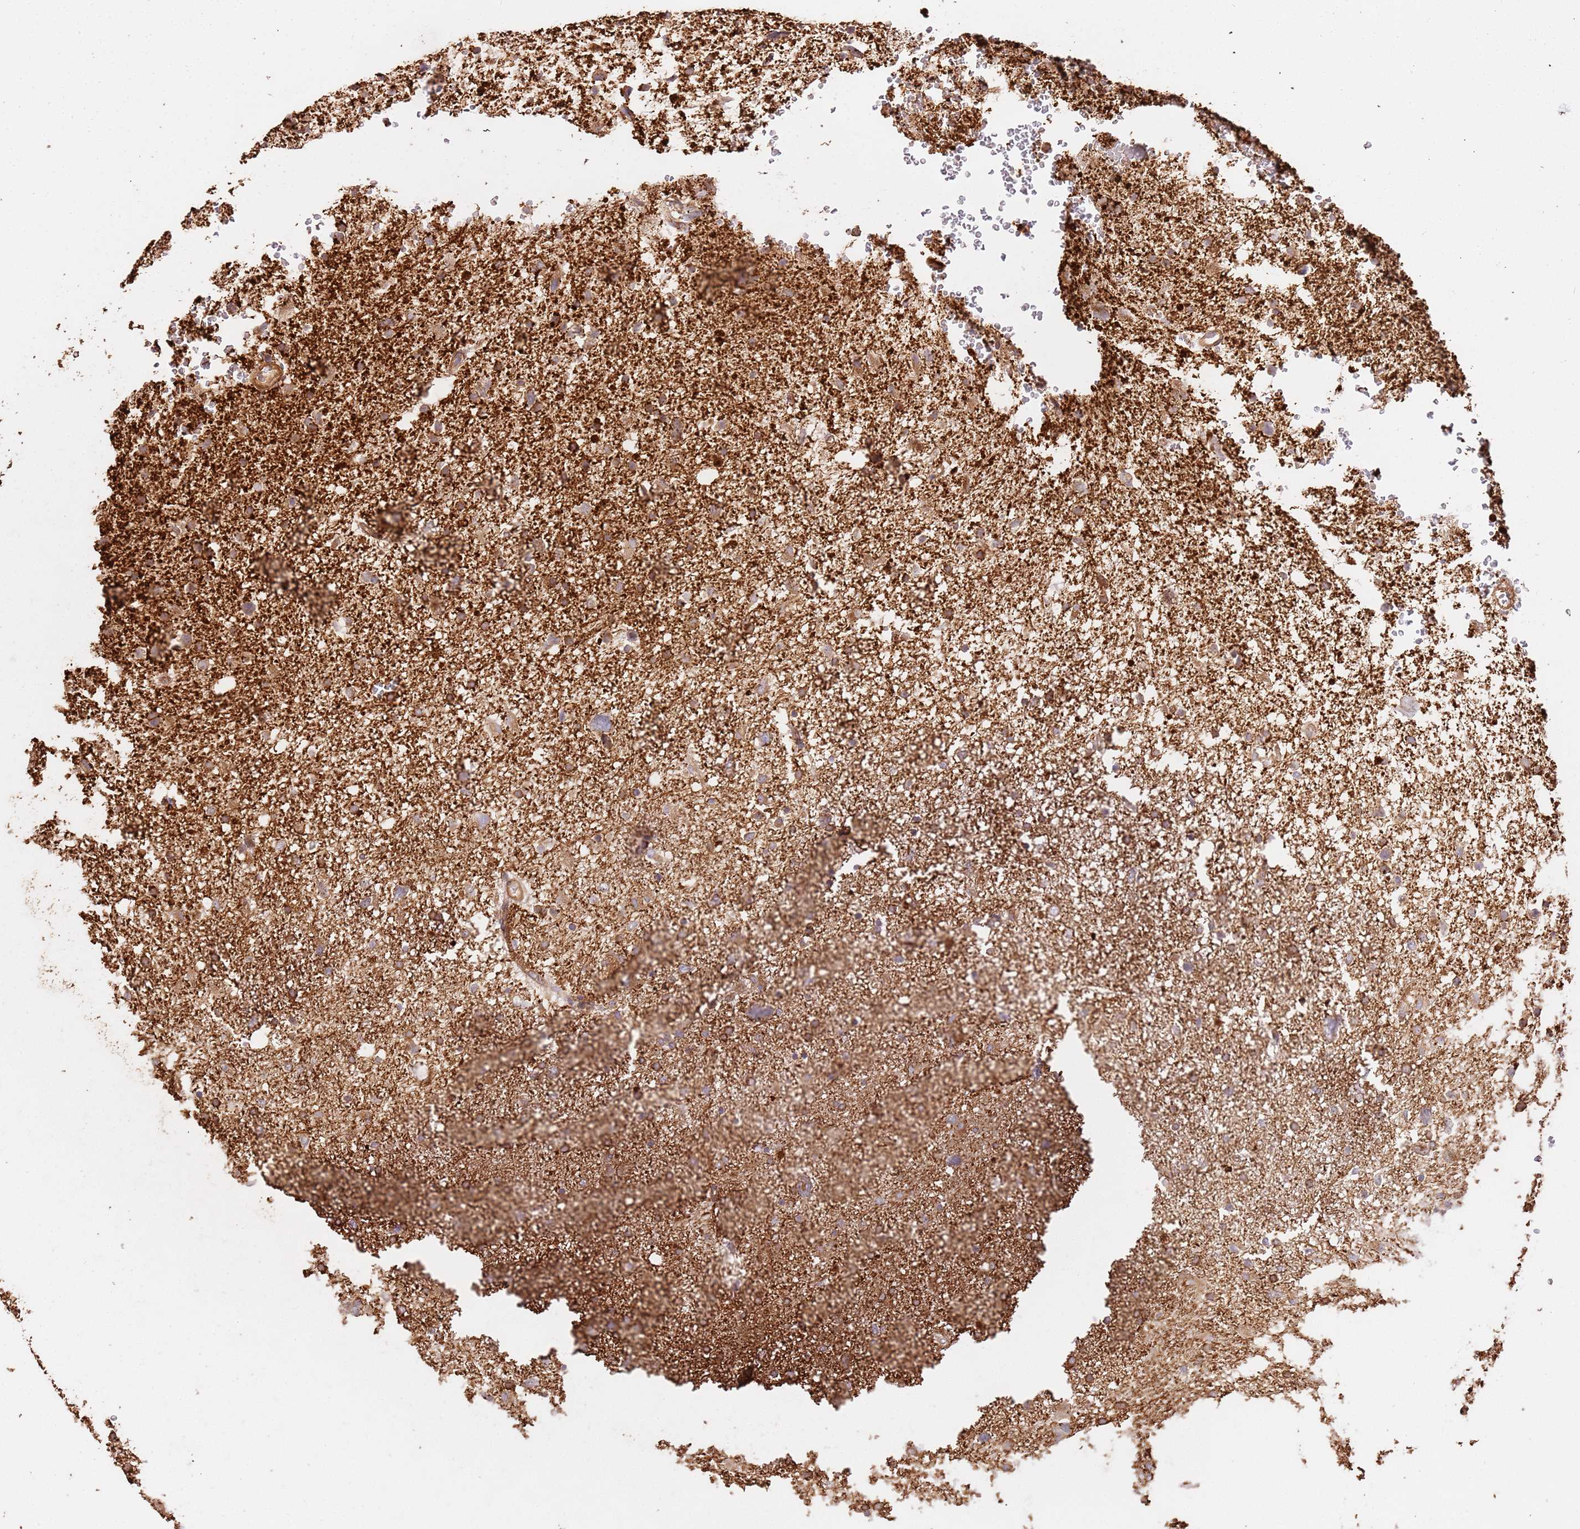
{"staining": {"intensity": "moderate", "quantity": ">75%", "location": "cytoplasmic/membranous"}, "tissue": "glioma", "cell_type": "Tumor cells", "image_type": "cancer", "snomed": [{"axis": "morphology", "description": "Glioma, malignant, High grade"}, {"axis": "topography", "description": "Brain"}], "caption": "Immunohistochemistry (IHC) micrograph of neoplastic tissue: human glioma stained using immunohistochemistry (IHC) demonstrates medium levels of moderate protein expression localized specifically in the cytoplasmic/membranous of tumor cells, appearing as a cytoplasmic/membranous brown color.", "gene": "ZBTB39", "patient": {"sex": "male", "age": 61}}